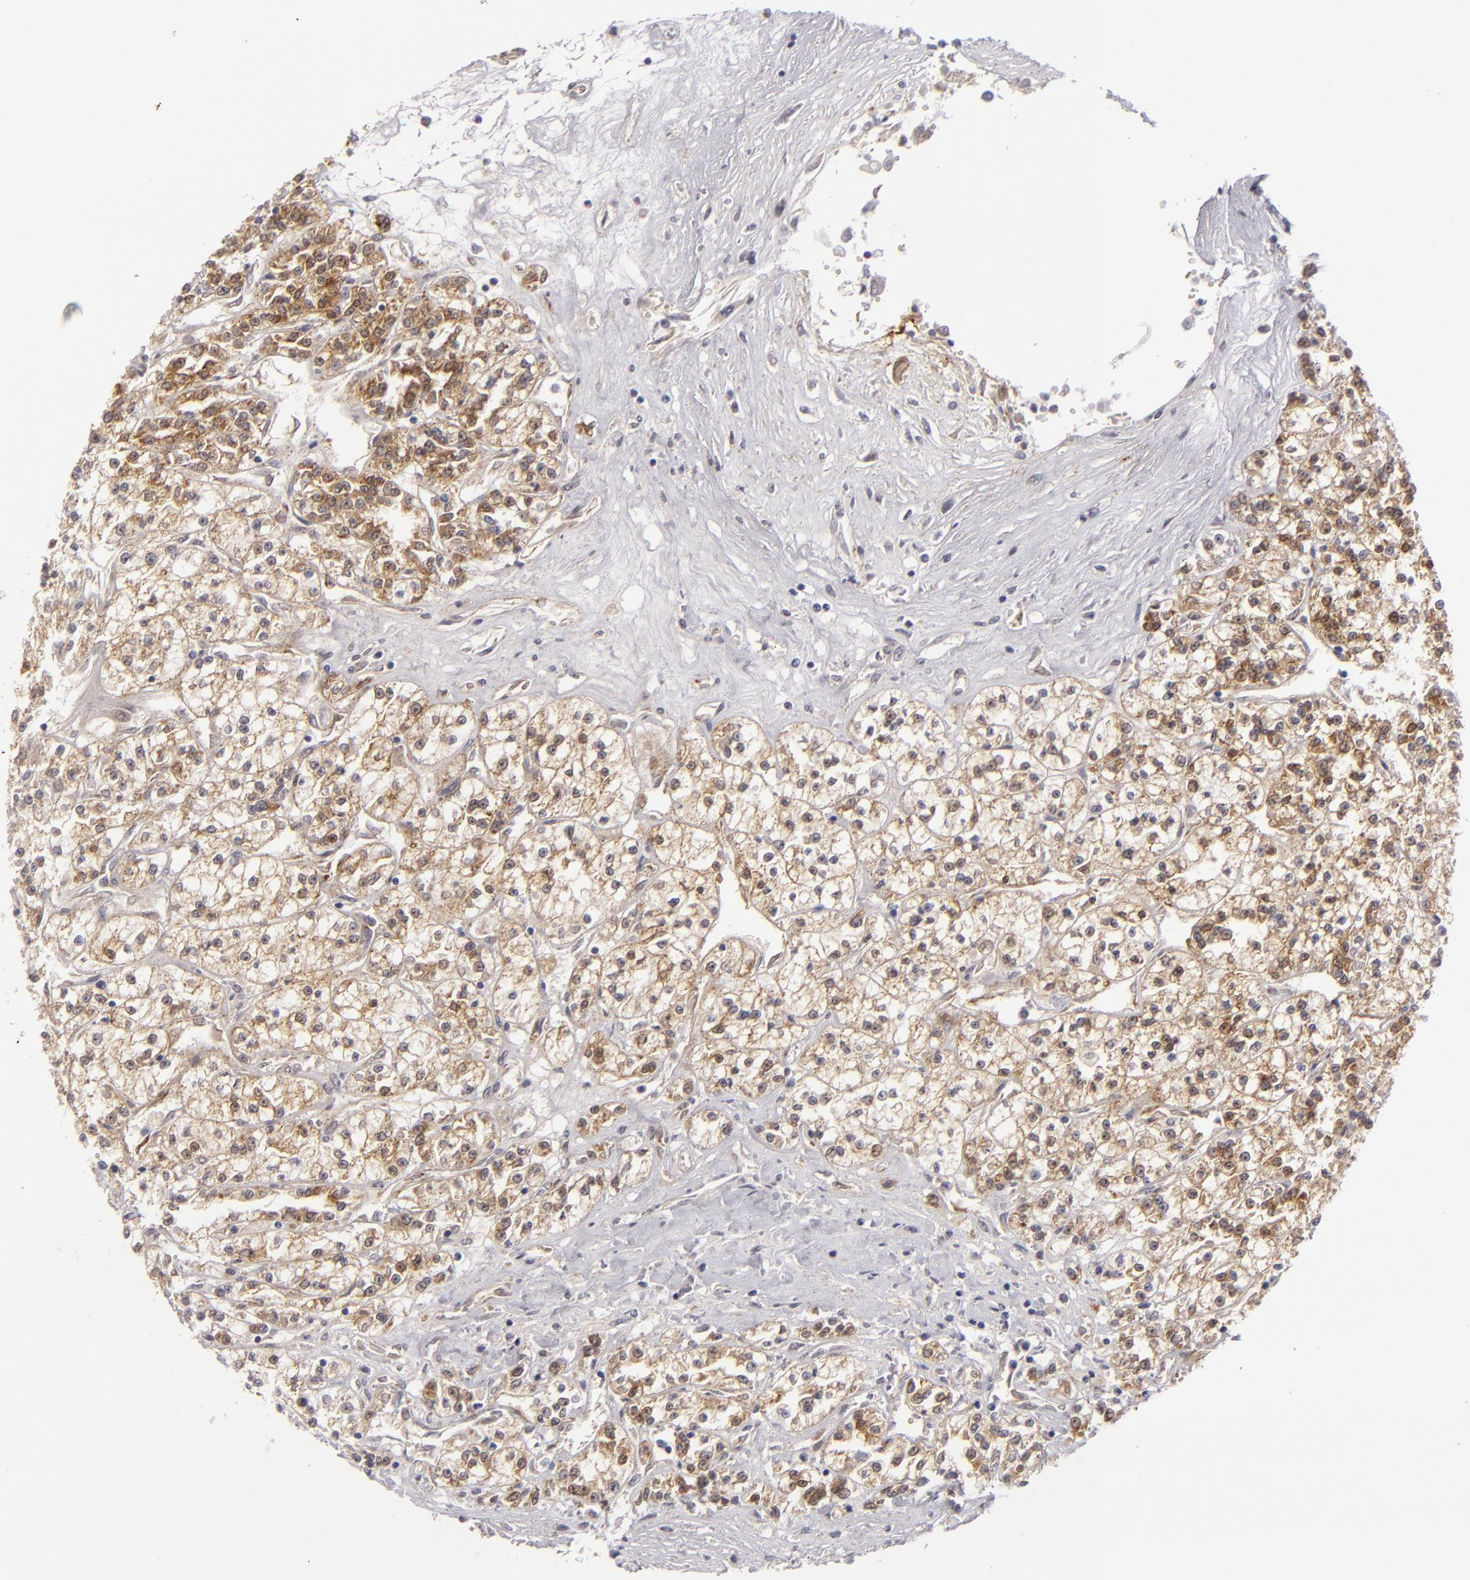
{"staining": {"intensity": "moderate", "quantity": "<25%", "location": "cytoplasmic/membranous"}, "tissue": "renal cancer", "cell_type": "Tumor cells", "image_type": "cancer", "snomed": [{"axis": "morphology", "description": "Adenocarcinoma, NOS"}, {"axis": "topography", "description": "Kidney"}], "caption": "Tumor cells reveal low levels of moderate cytoplasmic/membranous expression in about <25% of cells in renal cancer.", "gene": "ALCAM", "patient": {"sex": "female", "age": 76}}